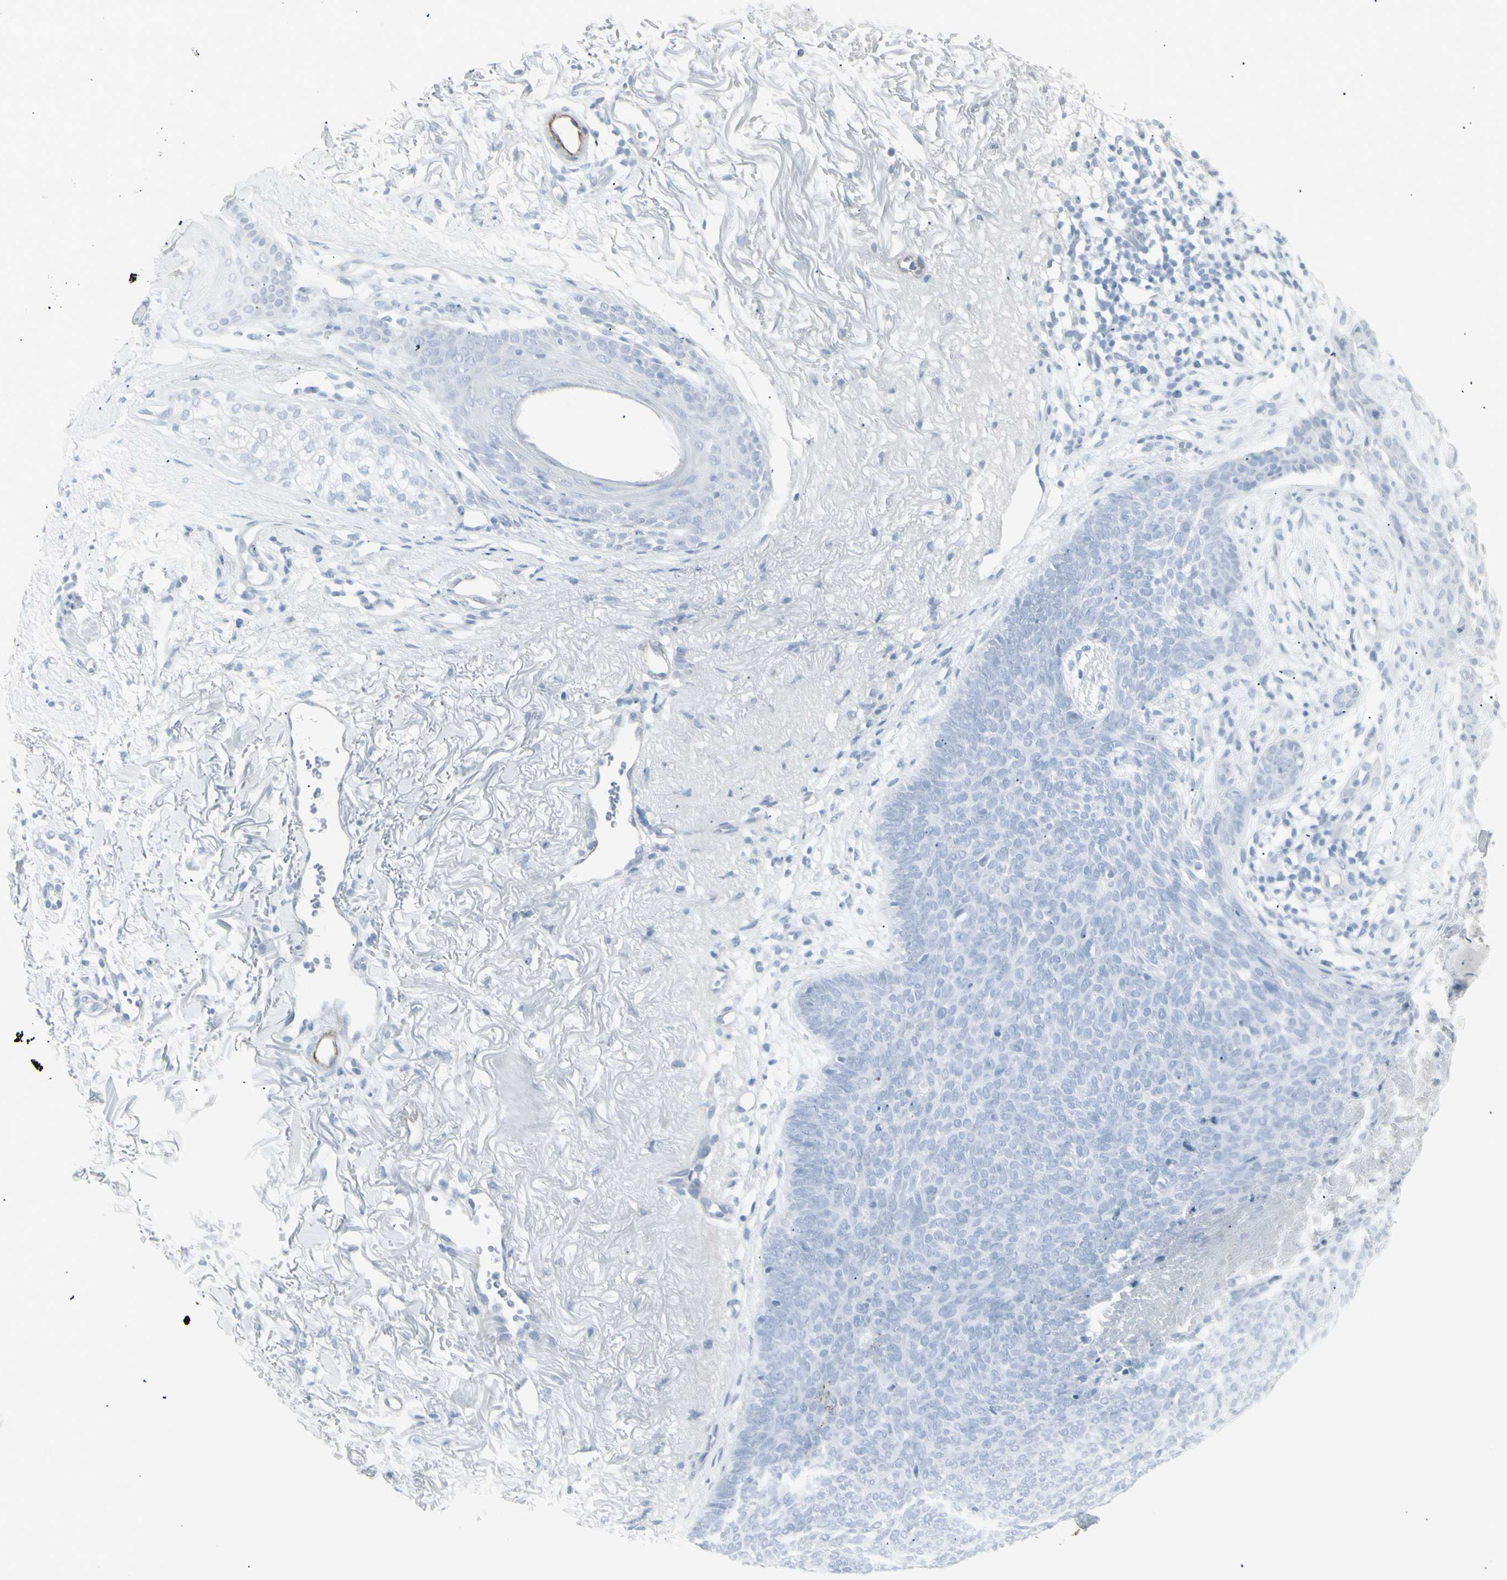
{"staining": {"intensity": "negative", "quantity": "none", "location": "none"}, "tissue": "skin cancer", "cell_type": "Tumor cells", "image_type": "cancer", "snomed": [{"axis": "morphology", "description": "Normal tissue, NOS"}, {"axis": "morphology", "description": "Basal cell carcinoma"}, {"axis": "topography", "description": "Skin"}], "caption": "High power microscopy photomicrograph of an immunohistochemistry image of basal cell carcinoma (skin), revealing no significant staining in tumor cells. (Stains: DAB immunohistochemistry with hematoxylin counter stain, Microscopy: brightfield microscopy at high magnification).", "gene": "YBX2", "patient": {"sex": "female", "age": 70}}